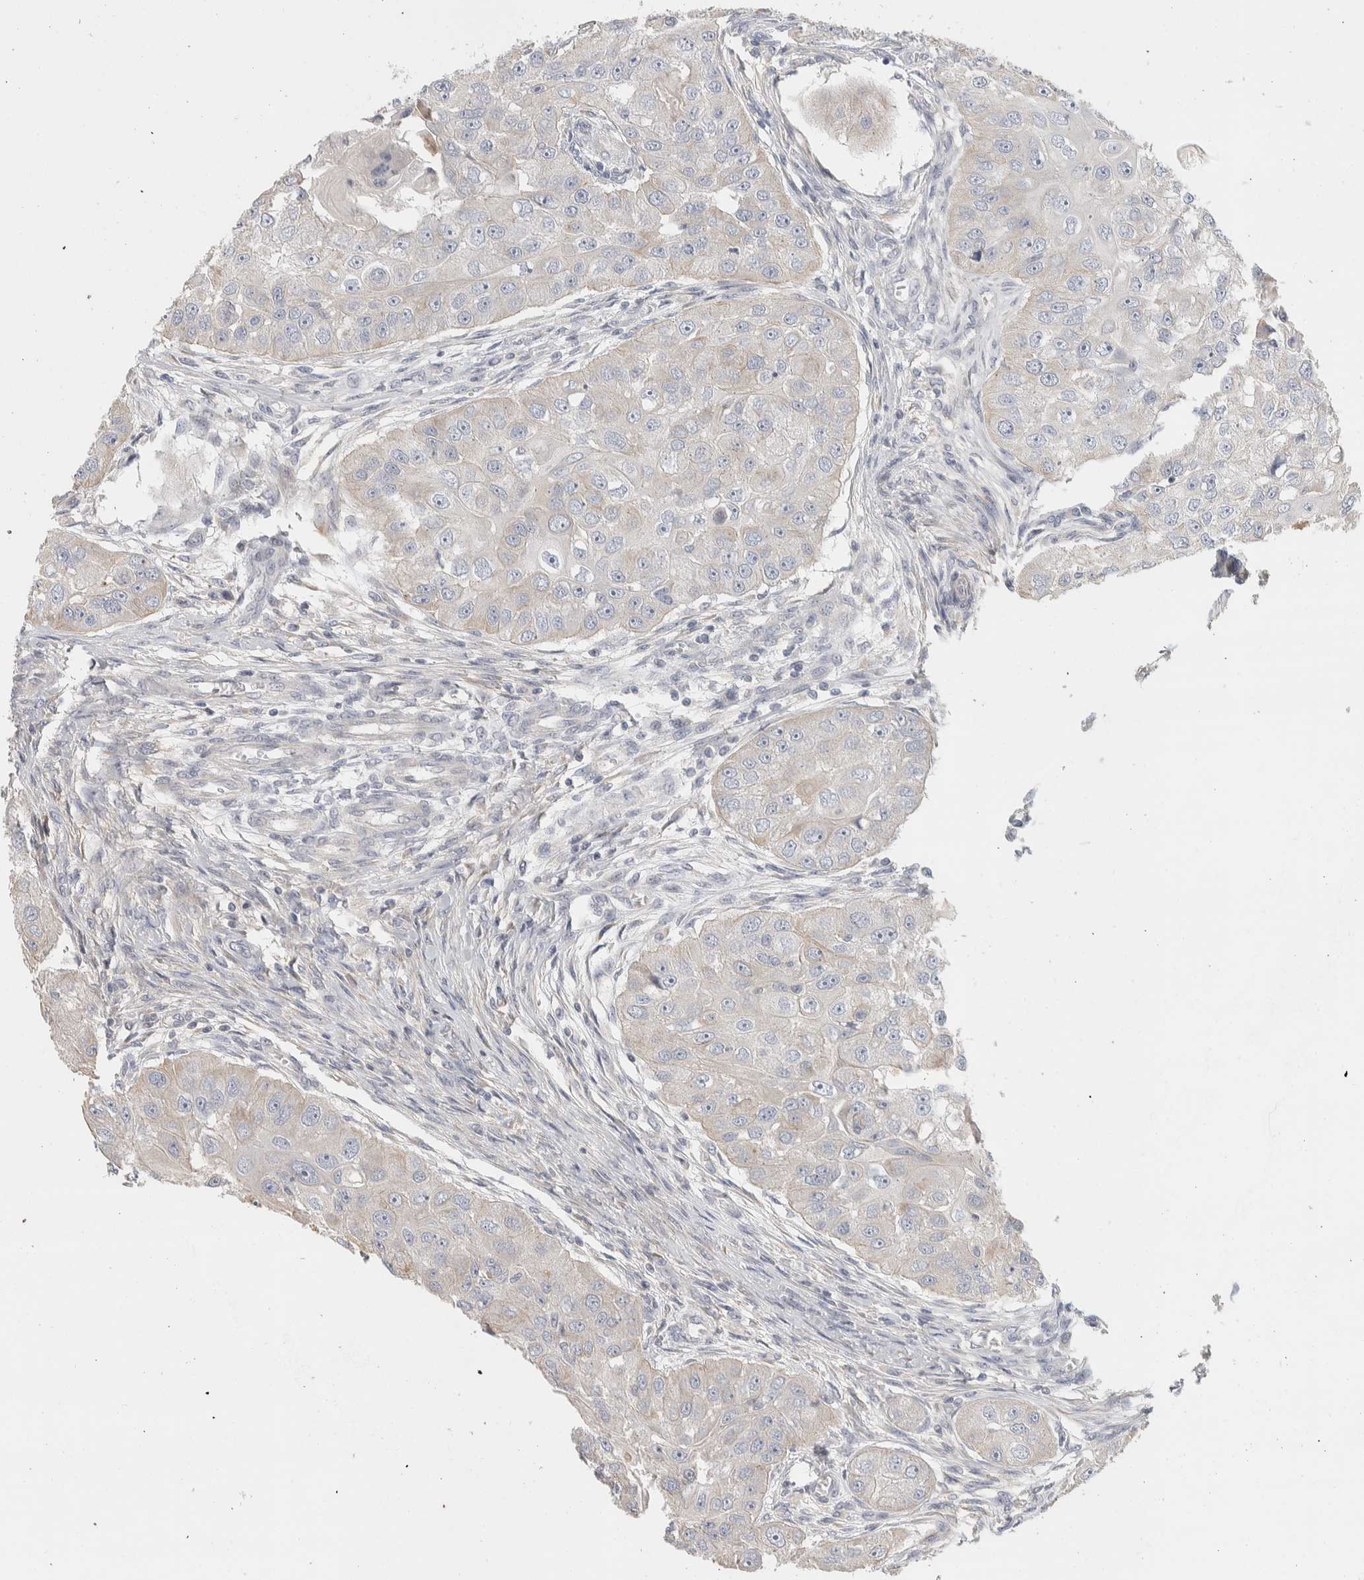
{"staining": {"intensity": "negative", "quantity": "none", "location": "none"}, "tissue": "head and neck cancer", "cell_type": "Tumor cells", "image_type": "cancer", "snomed": [{"axis": "morphology", "description": "Normal tissue, NOS"}, {"axis": "morphology", "description": "Squamous cell carcinoma, NOS"}, {"axis": "topography", "description": "Skeletal muscle"}, {"axis": "topography", "description": "Head-Neck"}], "caption": "Squamous cell carcinoma (head and neck) stained for a protein using IHC exhibits no expression tumor cells.", "gene": "DCXR", "patient": {"sex": "male", "age": 51}}